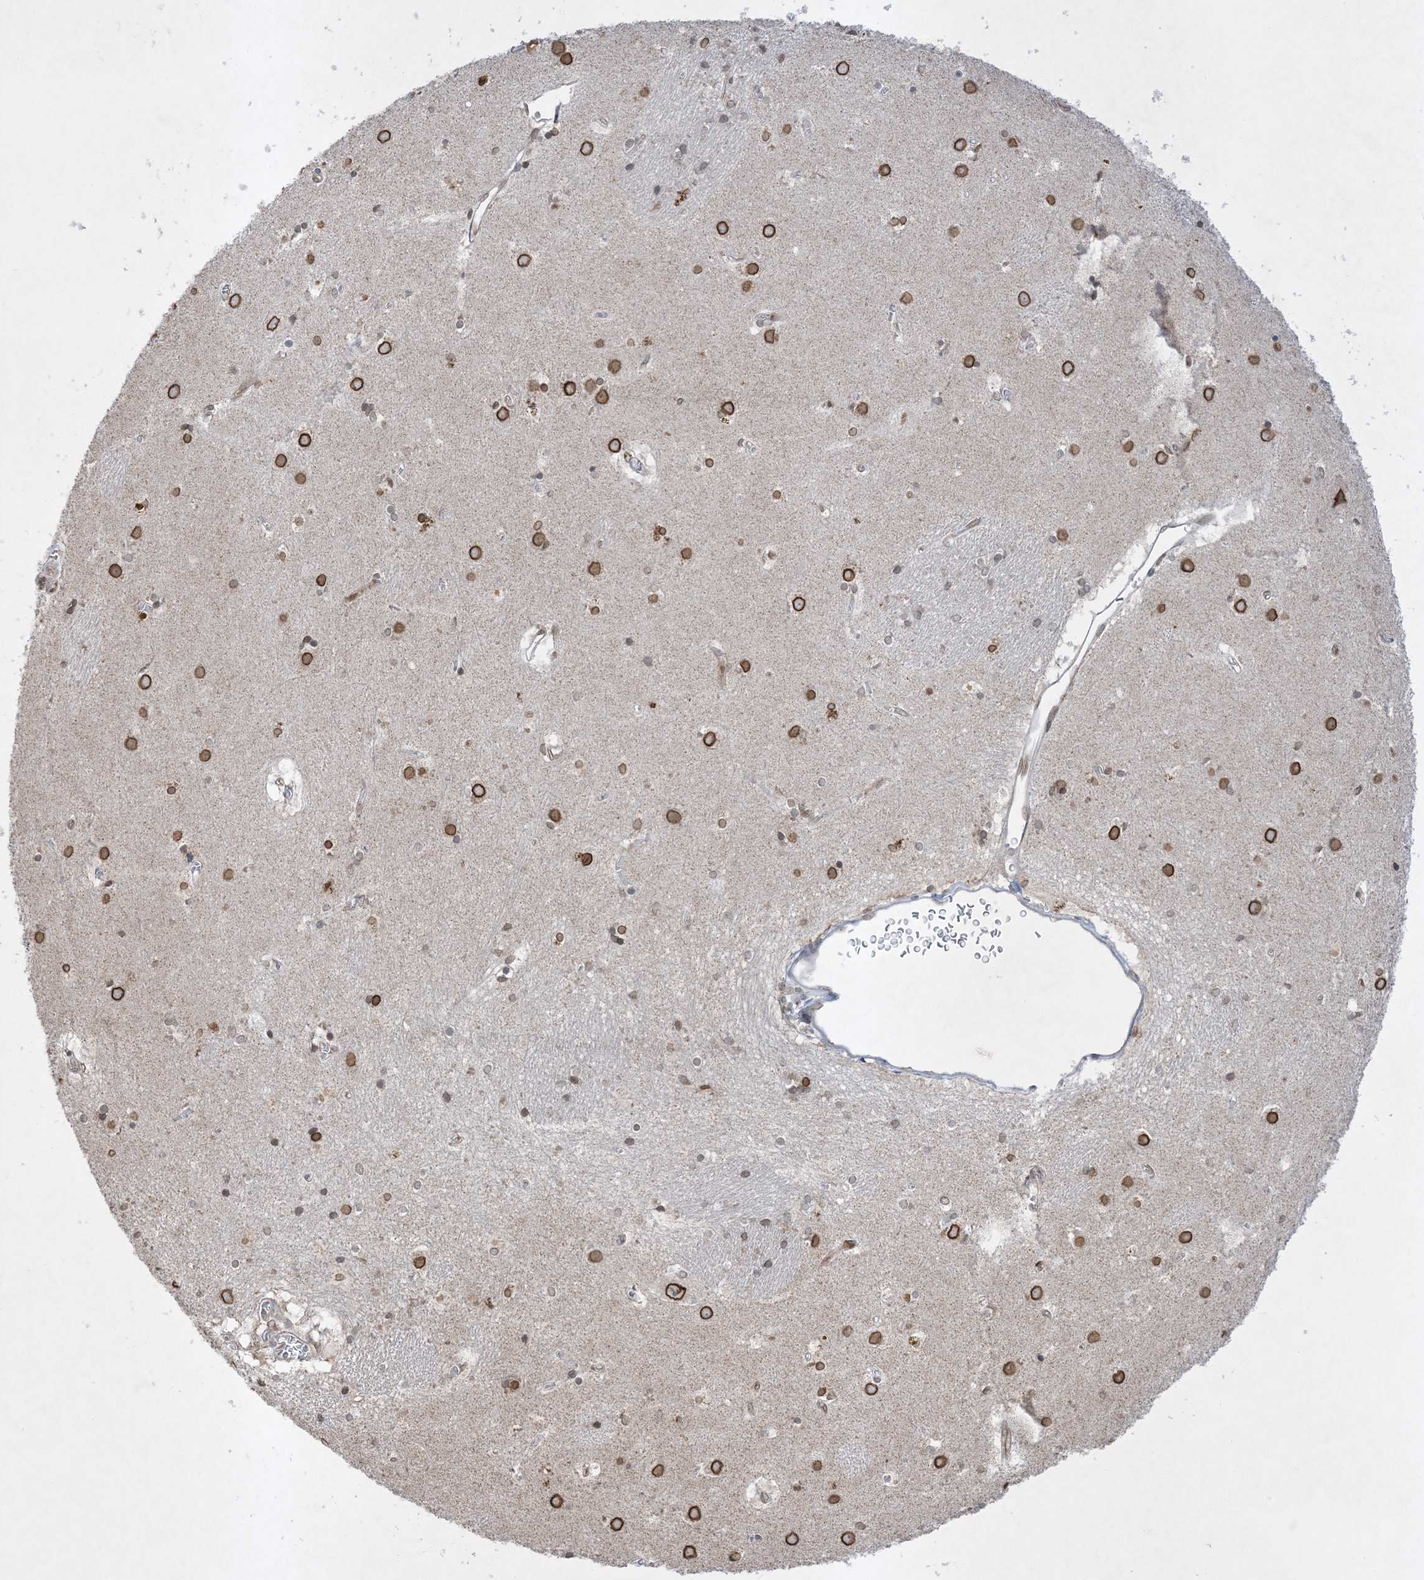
{"staining": {"intensity": "moderate", "quantity": "<25%", "location": "cytoplasmic/membranous,nuclear"}, "tissue": "caudate", "cell_type": "Glial cells", "image_type": "normal", "snomed": [{"axis": "morphology", "description": "Normal tissue, NOS"}, {"axis": "topography", "description": "Lateral ventricle wall"}], "caption": "A photomicrograph of human caudate stained for a protein demonstrates moderate cytoplasmic/membranous,nuclear brown staining in glial cells.", "gene": "FNDC1", "patient": {"sex": "male", "age": 70}}